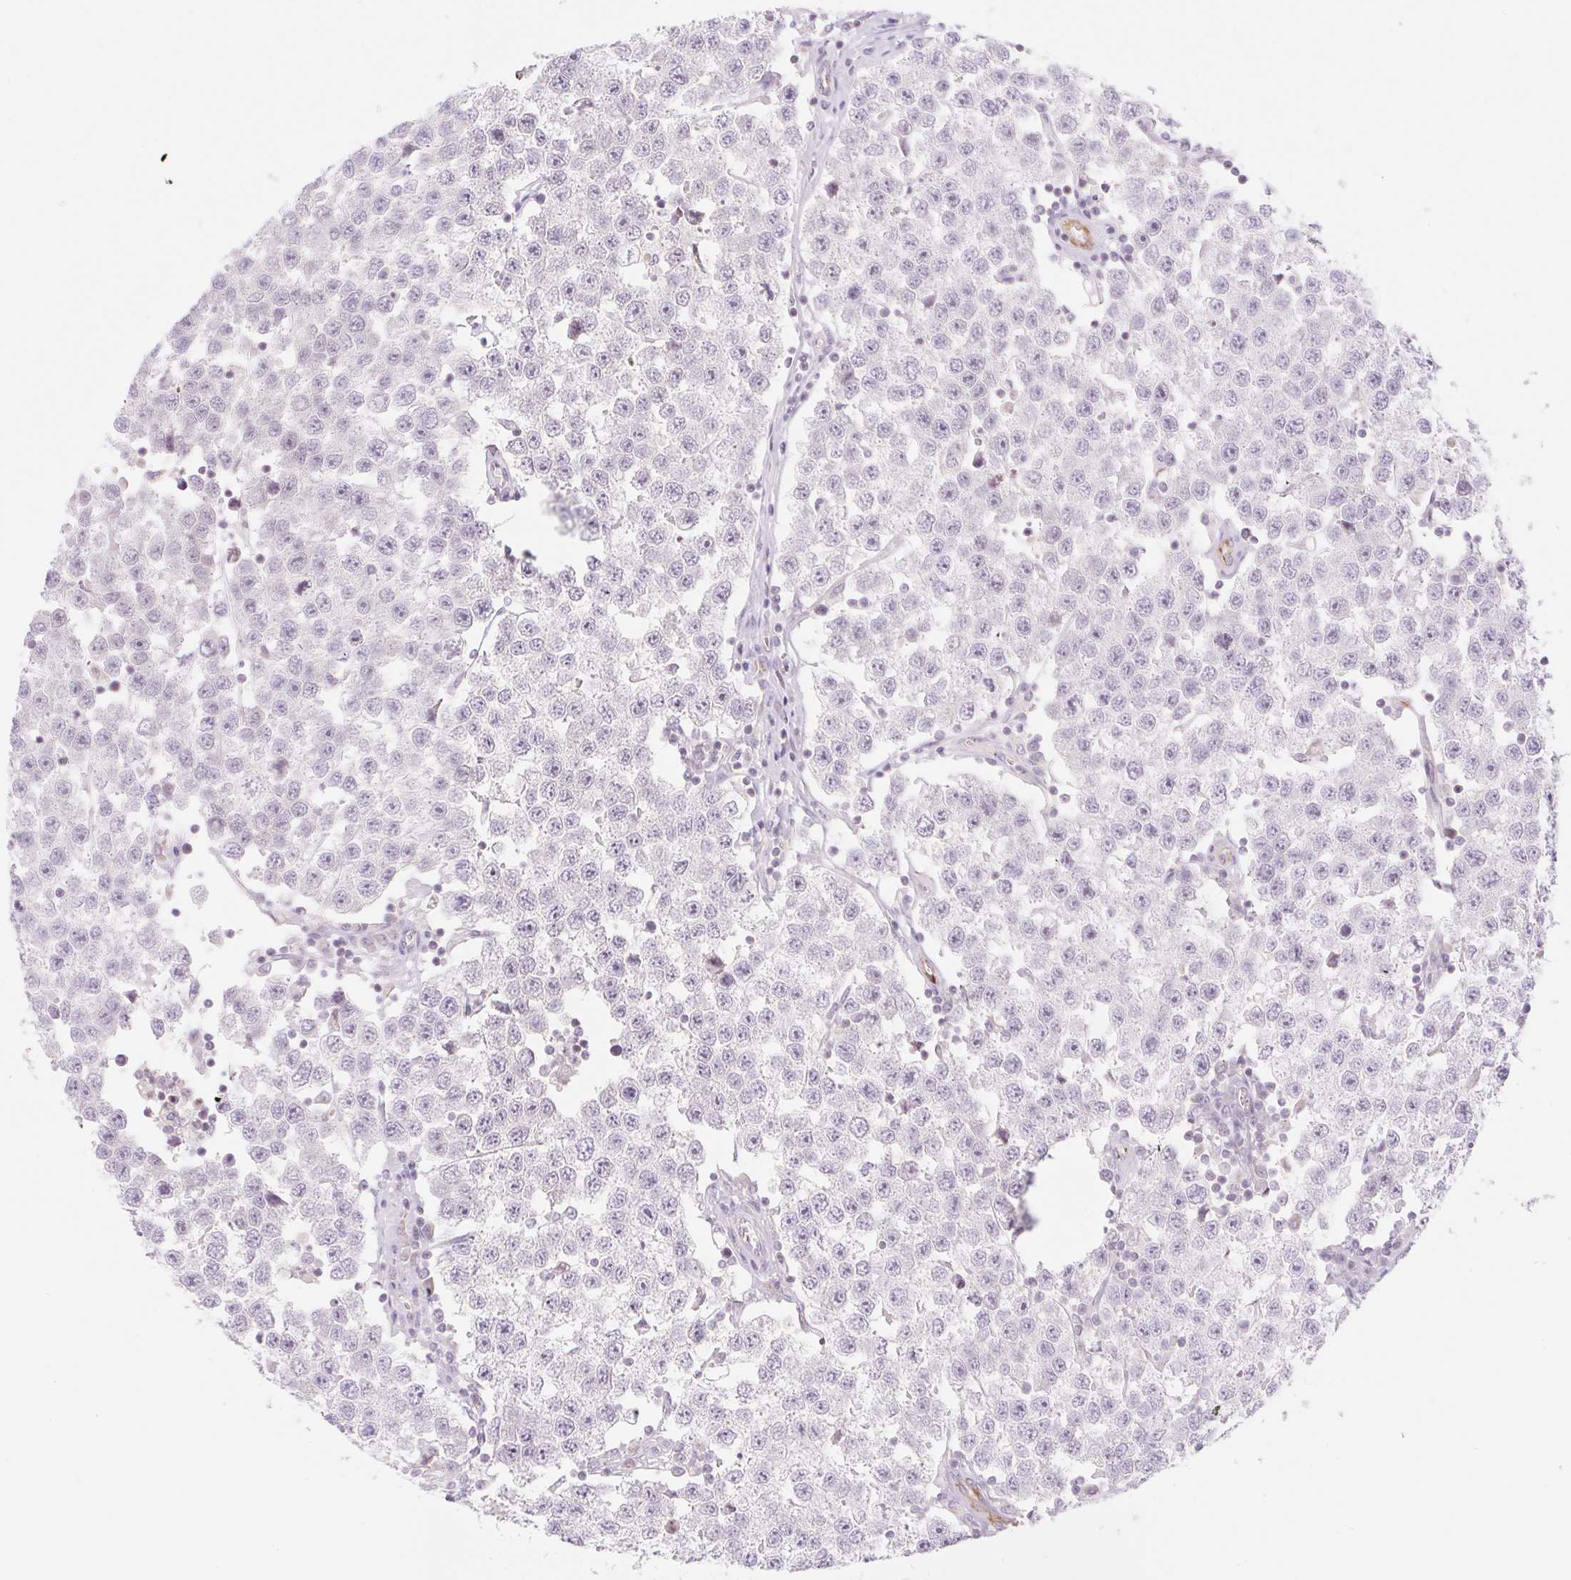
{"staining": {"intensity": "negative", "quantity": "none", "location": "none"}, "tissue": "testis cancer", "cell_type": "Tumor cells", "image_type": "cancer", "snomed": [{"axis": "morphology", "description": "Seminoma, NOS"}, {"axis": "topography", "description": "Testis"}], "caption": "The immunohistochemistry image has no significant positivity in tumor cells of testis cancer tissue. (DAB (3,3'-diaminobenzidine) IHC, high magnification).", "gene": "CASKIN1", "patient": {"sex": "male", "age": 34}}